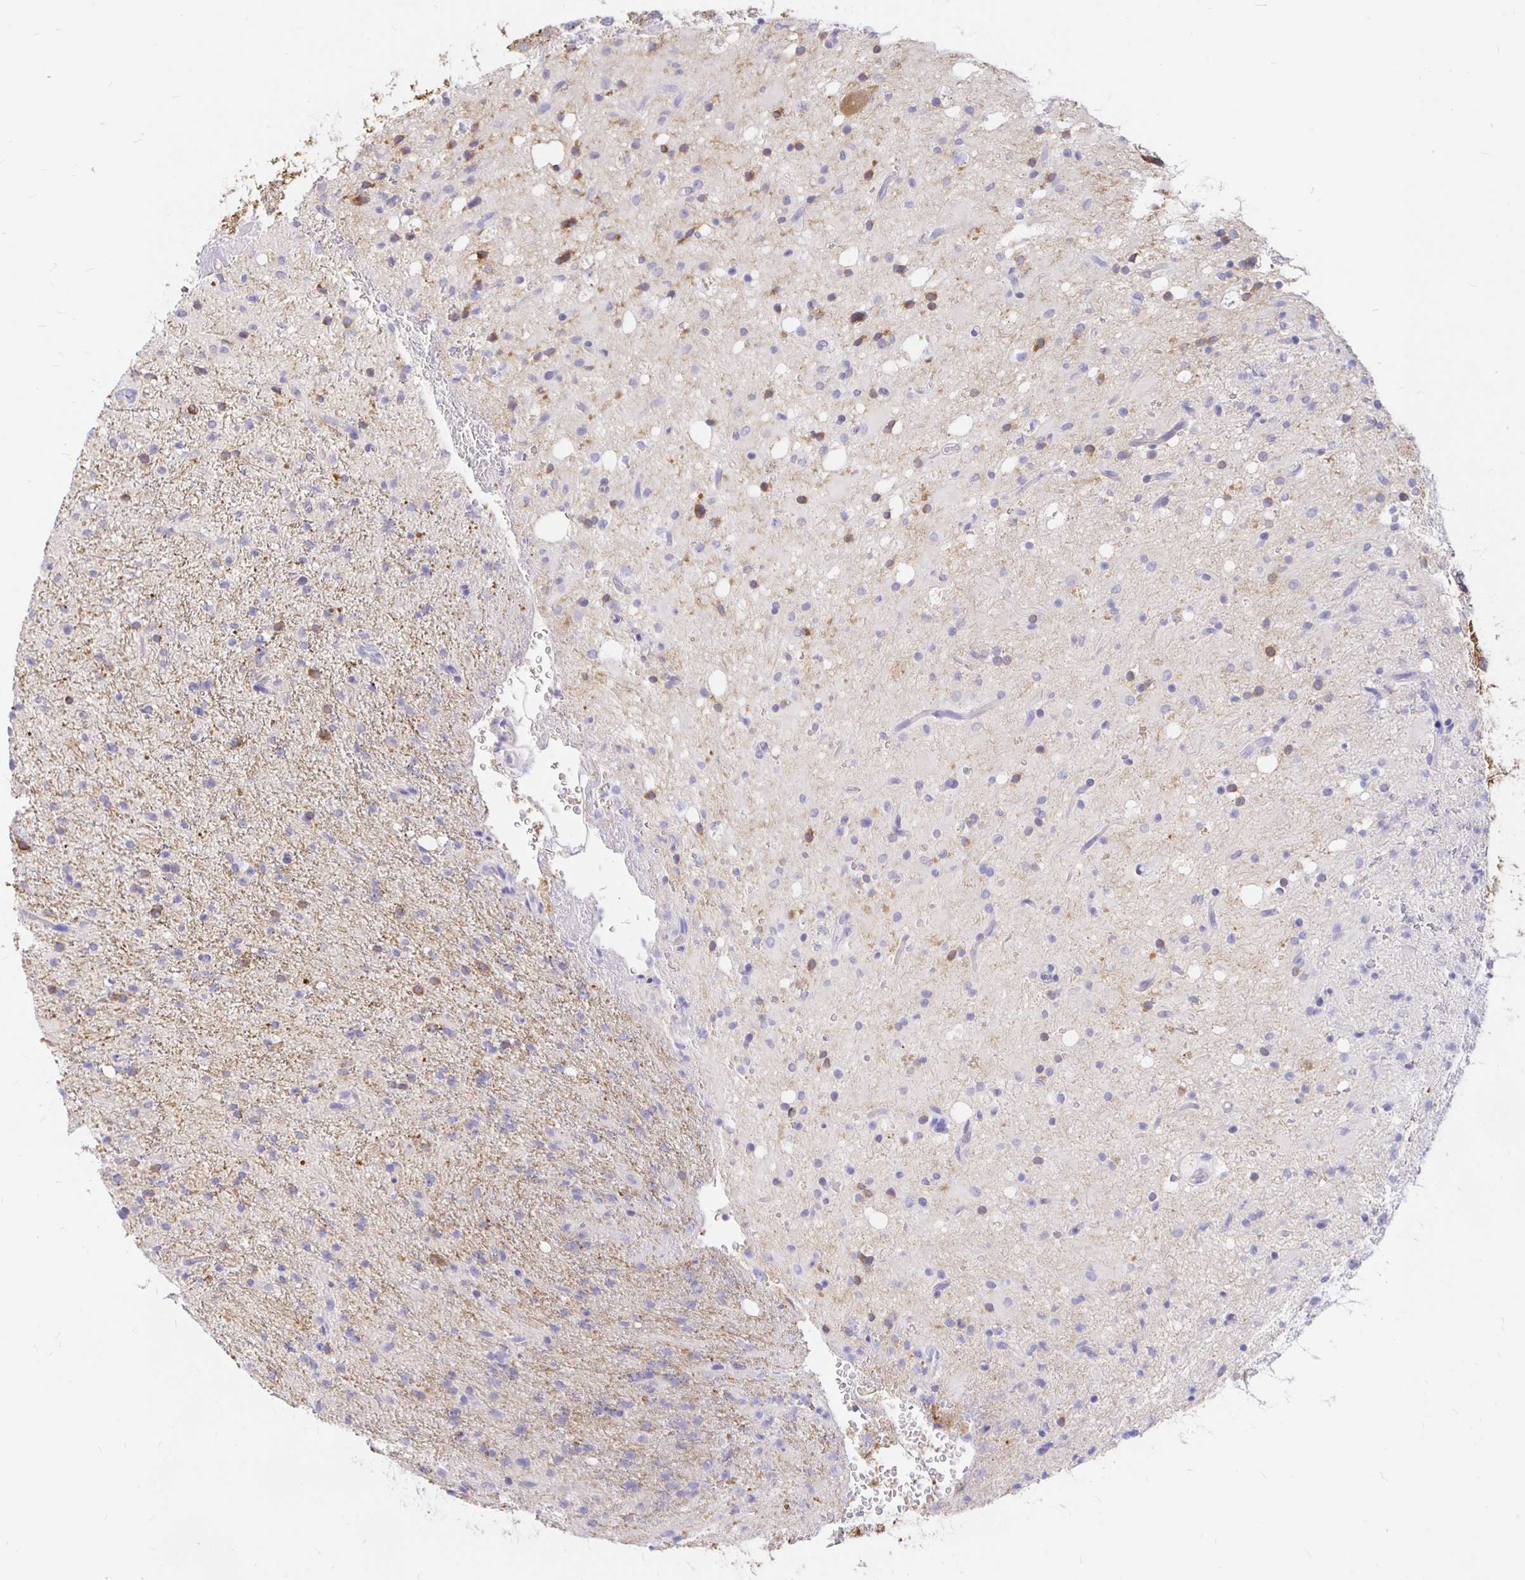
{"staining": {"intensity": "negative", "quantity": "none", "location": "none"}, "tissue": "glioma", "cell_type": "Tumor cells", "image_type": "cancer", "snomed": [{"axis": "morphology", "description": "Glioma, malignant, Low grade"}, {"axis": "topography", "description": "Brain"}], "caption": "A micrograph of human glioma is negative for staining in tumor cells.", "gene": "NECAB1", "patient": {"sex": "female", "age": 33}}